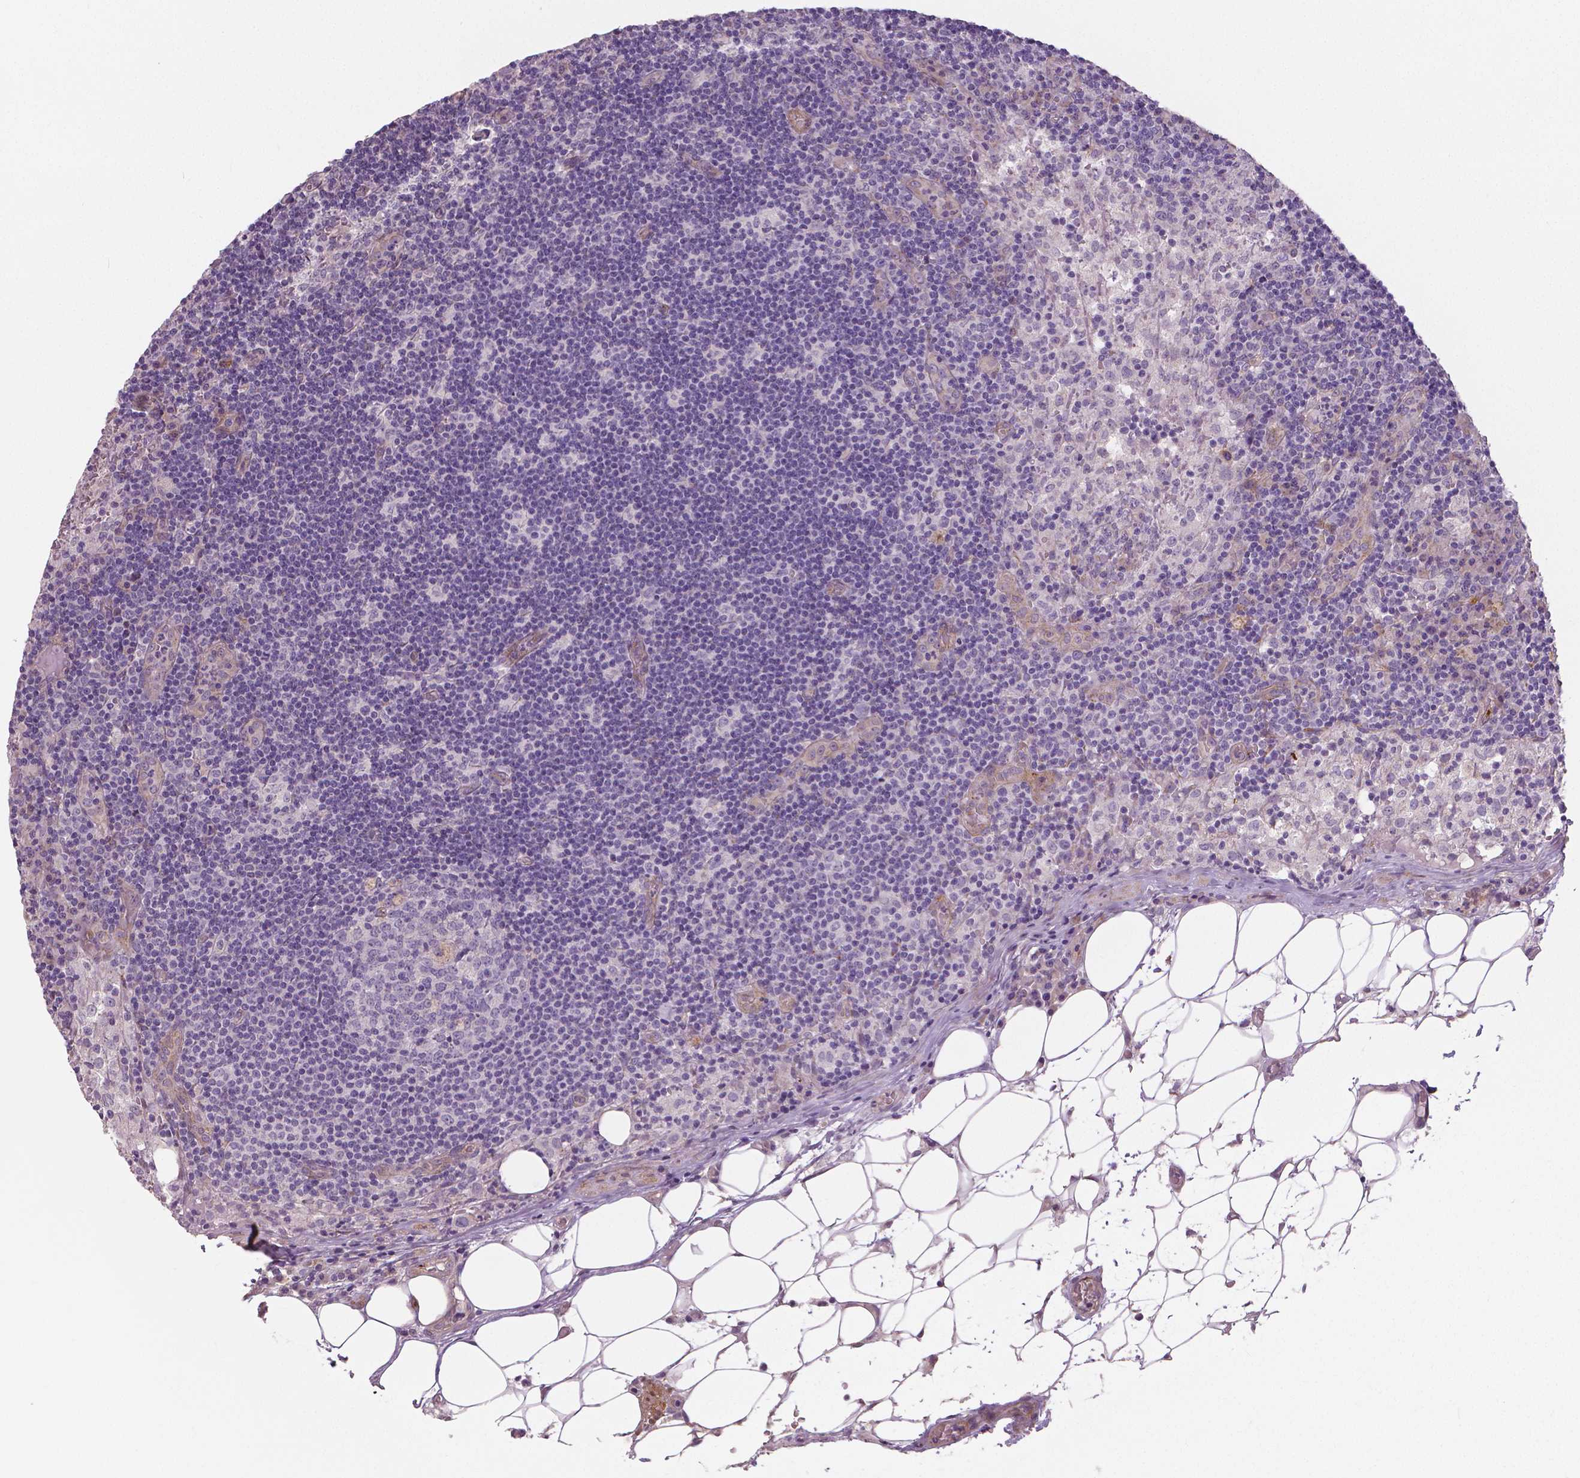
{"staining": {"intensity": "negative", "quantity": "none", "location": "none"}, "tissue": "lymph node", "cell_type": "Germinal center cells", "image_type": "normal", "snomed": [{"axis": "morphology", "description": "Normal tissue, NOS"}, {"axis": "topography", "description": "Lymph node"}], "caption": "An image of human lymph node is negative for staining in germinal center cells. Brightfield microscopy of immunohistochemistry stained with DAB (3,3'-diaminobenzidine) (brown) and hematoxylin (blue), captured at high magnification.", "gene": "FLT1", "patient": {"sex": "male", "age": 62}}